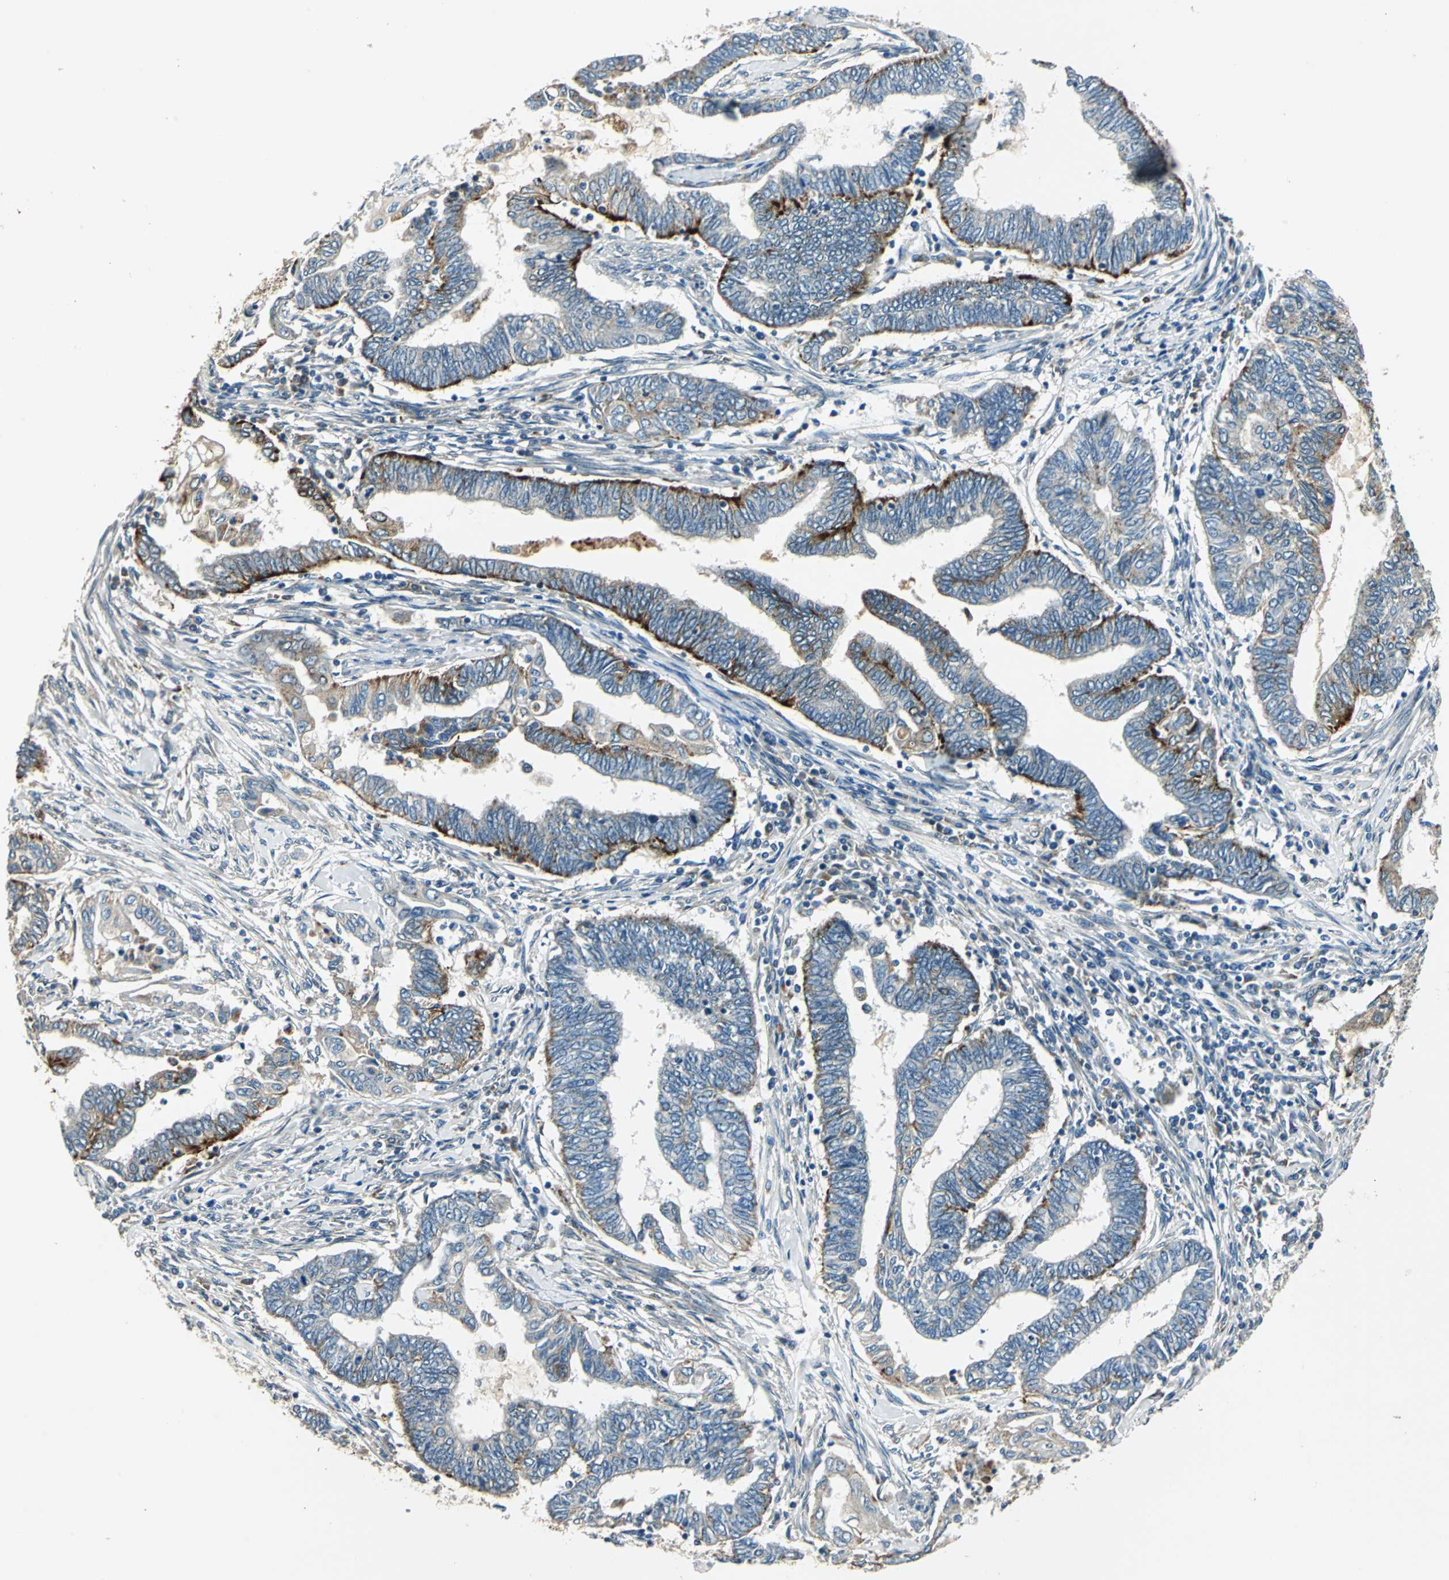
{"staining": {"intensity": "moderate", "quantity": "<25%", "location": "cytoplasmic/membranous"}, "tissue": "endometrial cancer", "cell_type": "Tumor cells", "image_type": "cancer", "snomed": [{"axis": "morphology", "description": "Adenocarcinoma, NOS"}, {"axis": "topography", "description": "Uterus"}, {"axis": "topography", "description": "Endometrium"}], "caption": "There is low levels of moderate cytoplasmic/membranous staining in tumor cells of adenocarcinoma (endometrial), as demonstrated by immunohistochemical staining (brown color).", "gene": "NIT1", "patient": {"sex": "female", "age": 70}}